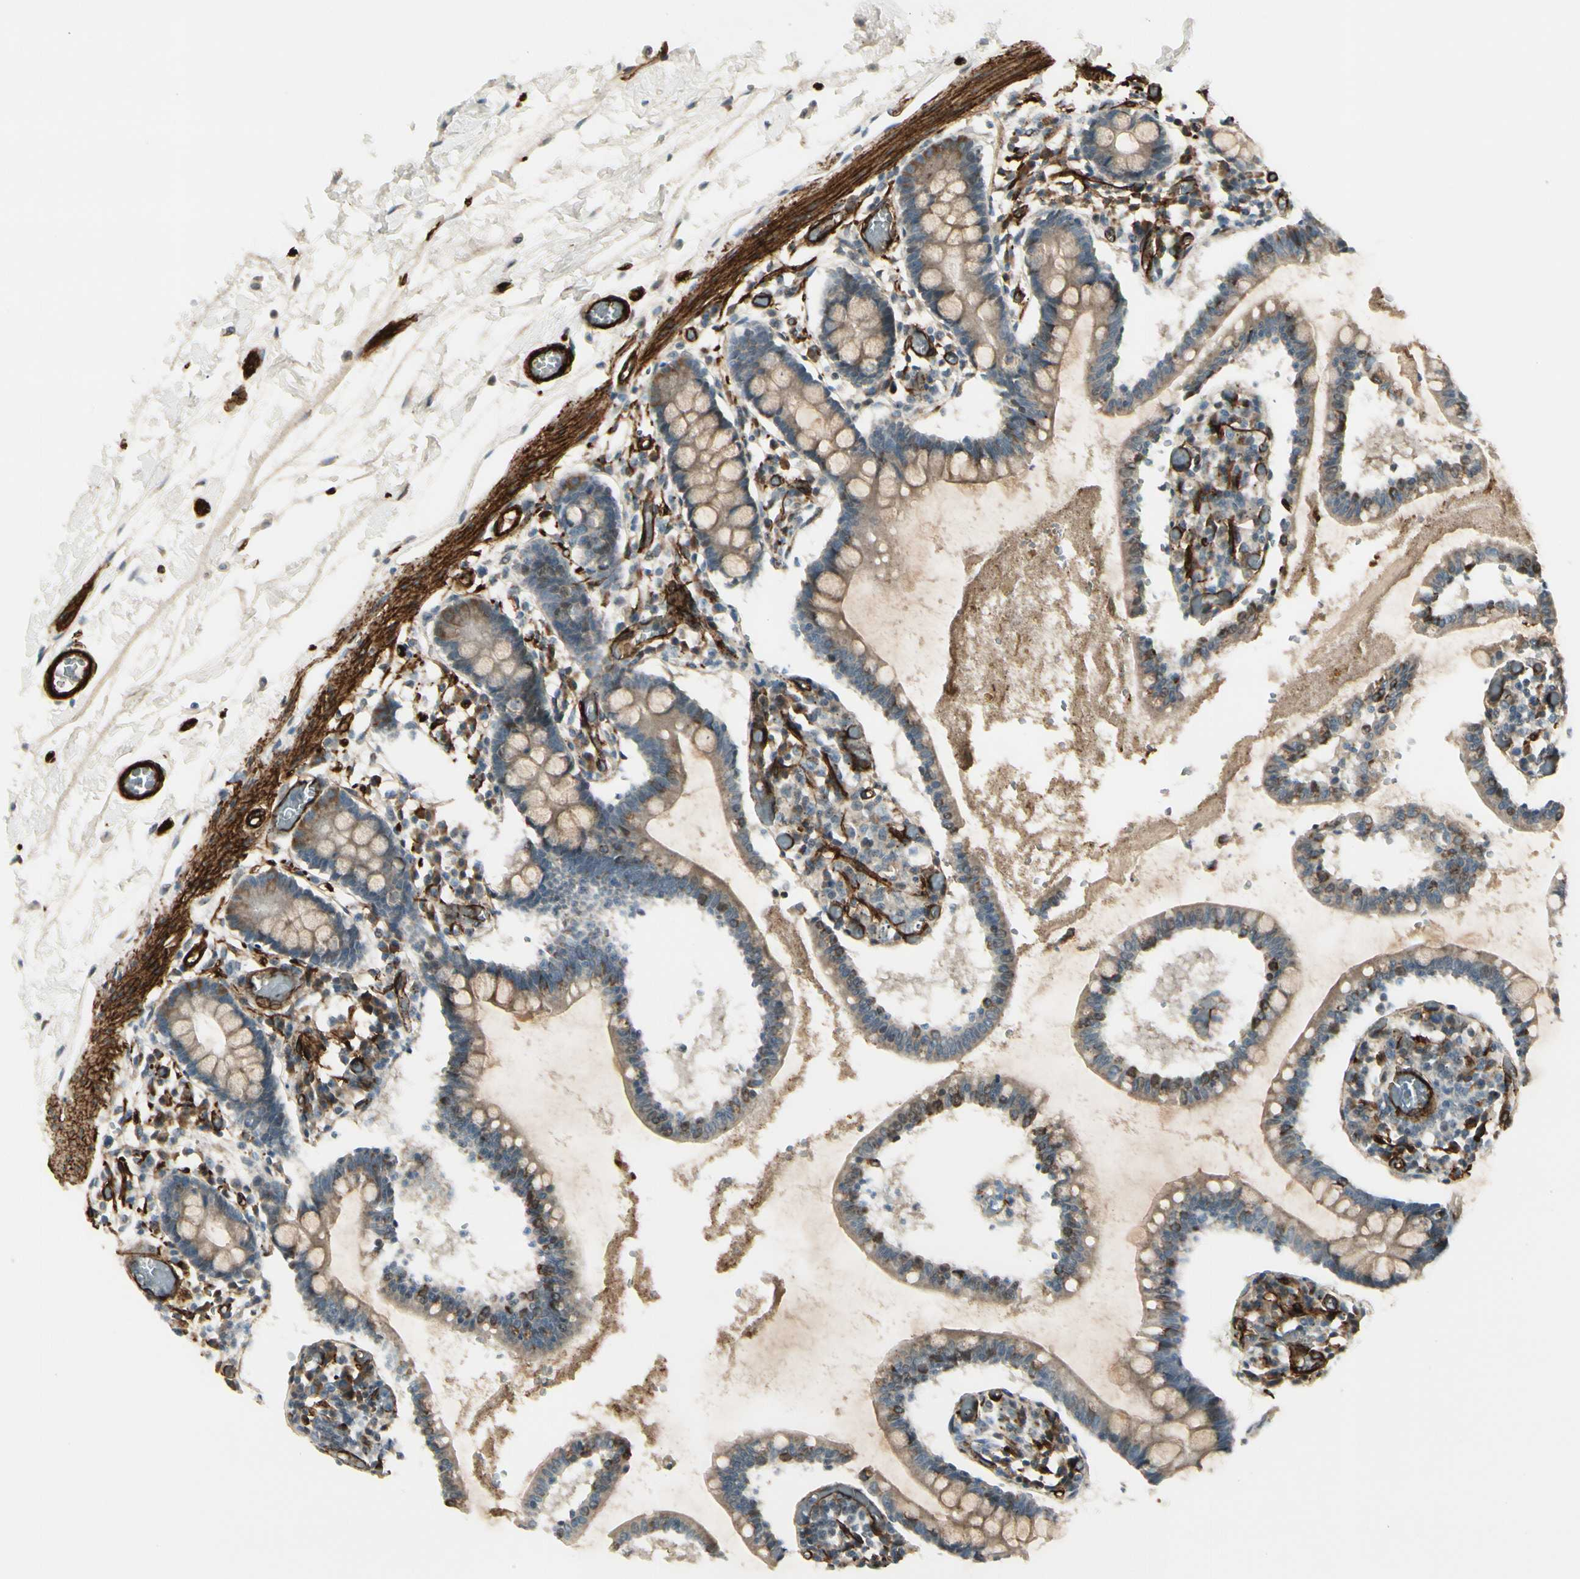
{"staining": {"intensity": "weak", "quantity": ">75%", "location": "cytoplasmic/membranous"}, "tissue": "small intestine", "cell_type": "Glandular cells", "image_type": "normal", "snomed": [{"axis": "morphology", "description": "Normal tissue, NOS"}, {"axis": "topography", "description": "Small intestine"}], "caption": "The image reveals staining of normal small intestine, revealing weak cytoplasmic/membranous protein positivity (brown color) within glandular cells.", "gene": "MCAM", "patient": {"sex": "female", "age": 61}}